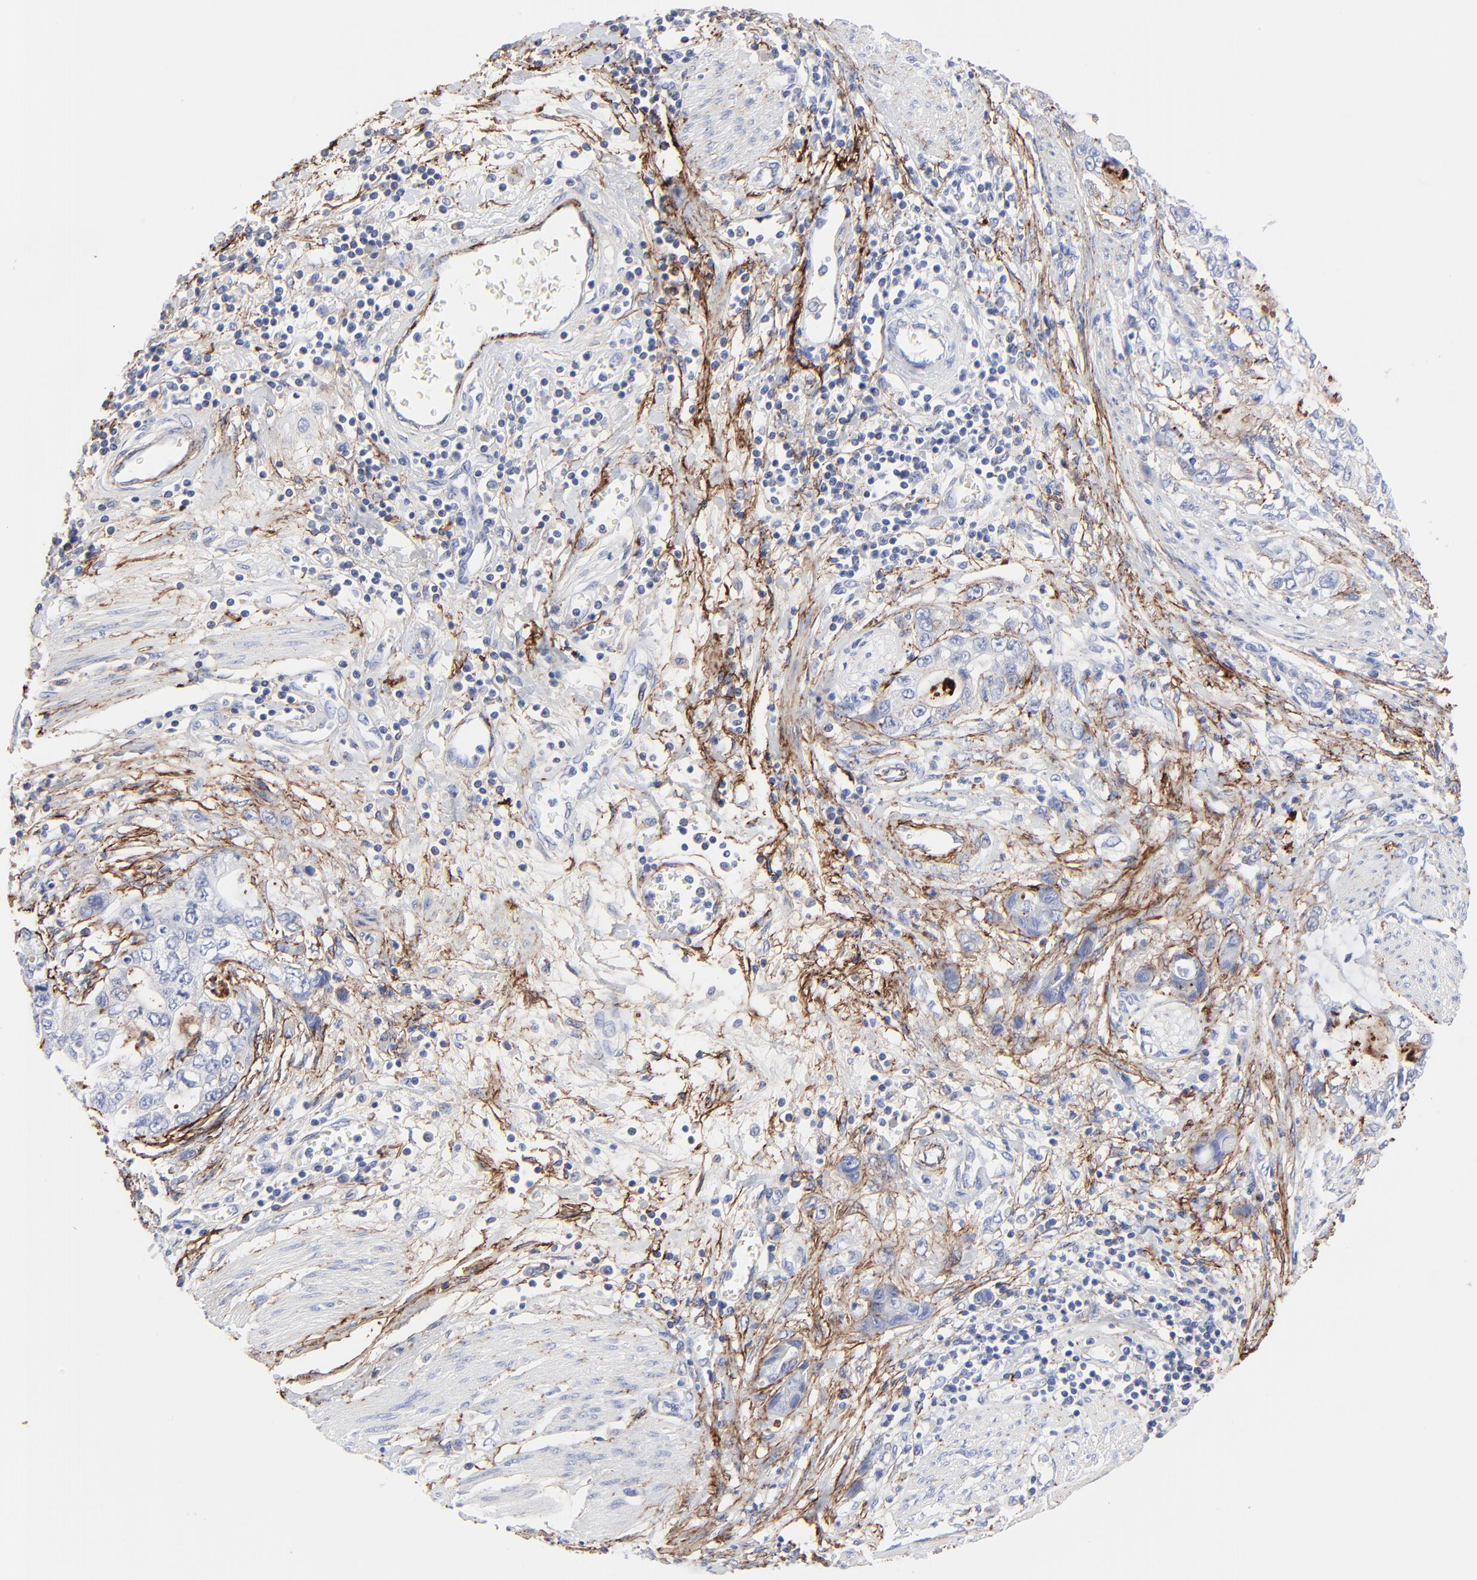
{"staining": {"intensity": "negative", "quantity": "none", "location": "none"}, "tissue": "stomach cancer", "cell_type": "Tumor cells", "image_type": "cancer", "snomed": [{"axis": "morphology", "description": "Adenocarcinoma, NOS"}, {"axis": "topography", "description": "Stomach, upper"}], "caption": "Immunohistochemical staining of human stomach cancer (adenocarcinoma) demonstrates no significant expression in tumor cells. (DAB IHC with hematoxylin counter stain).", "gene": "FBLN2", "patient": {"sex": "female", "age": 52}}